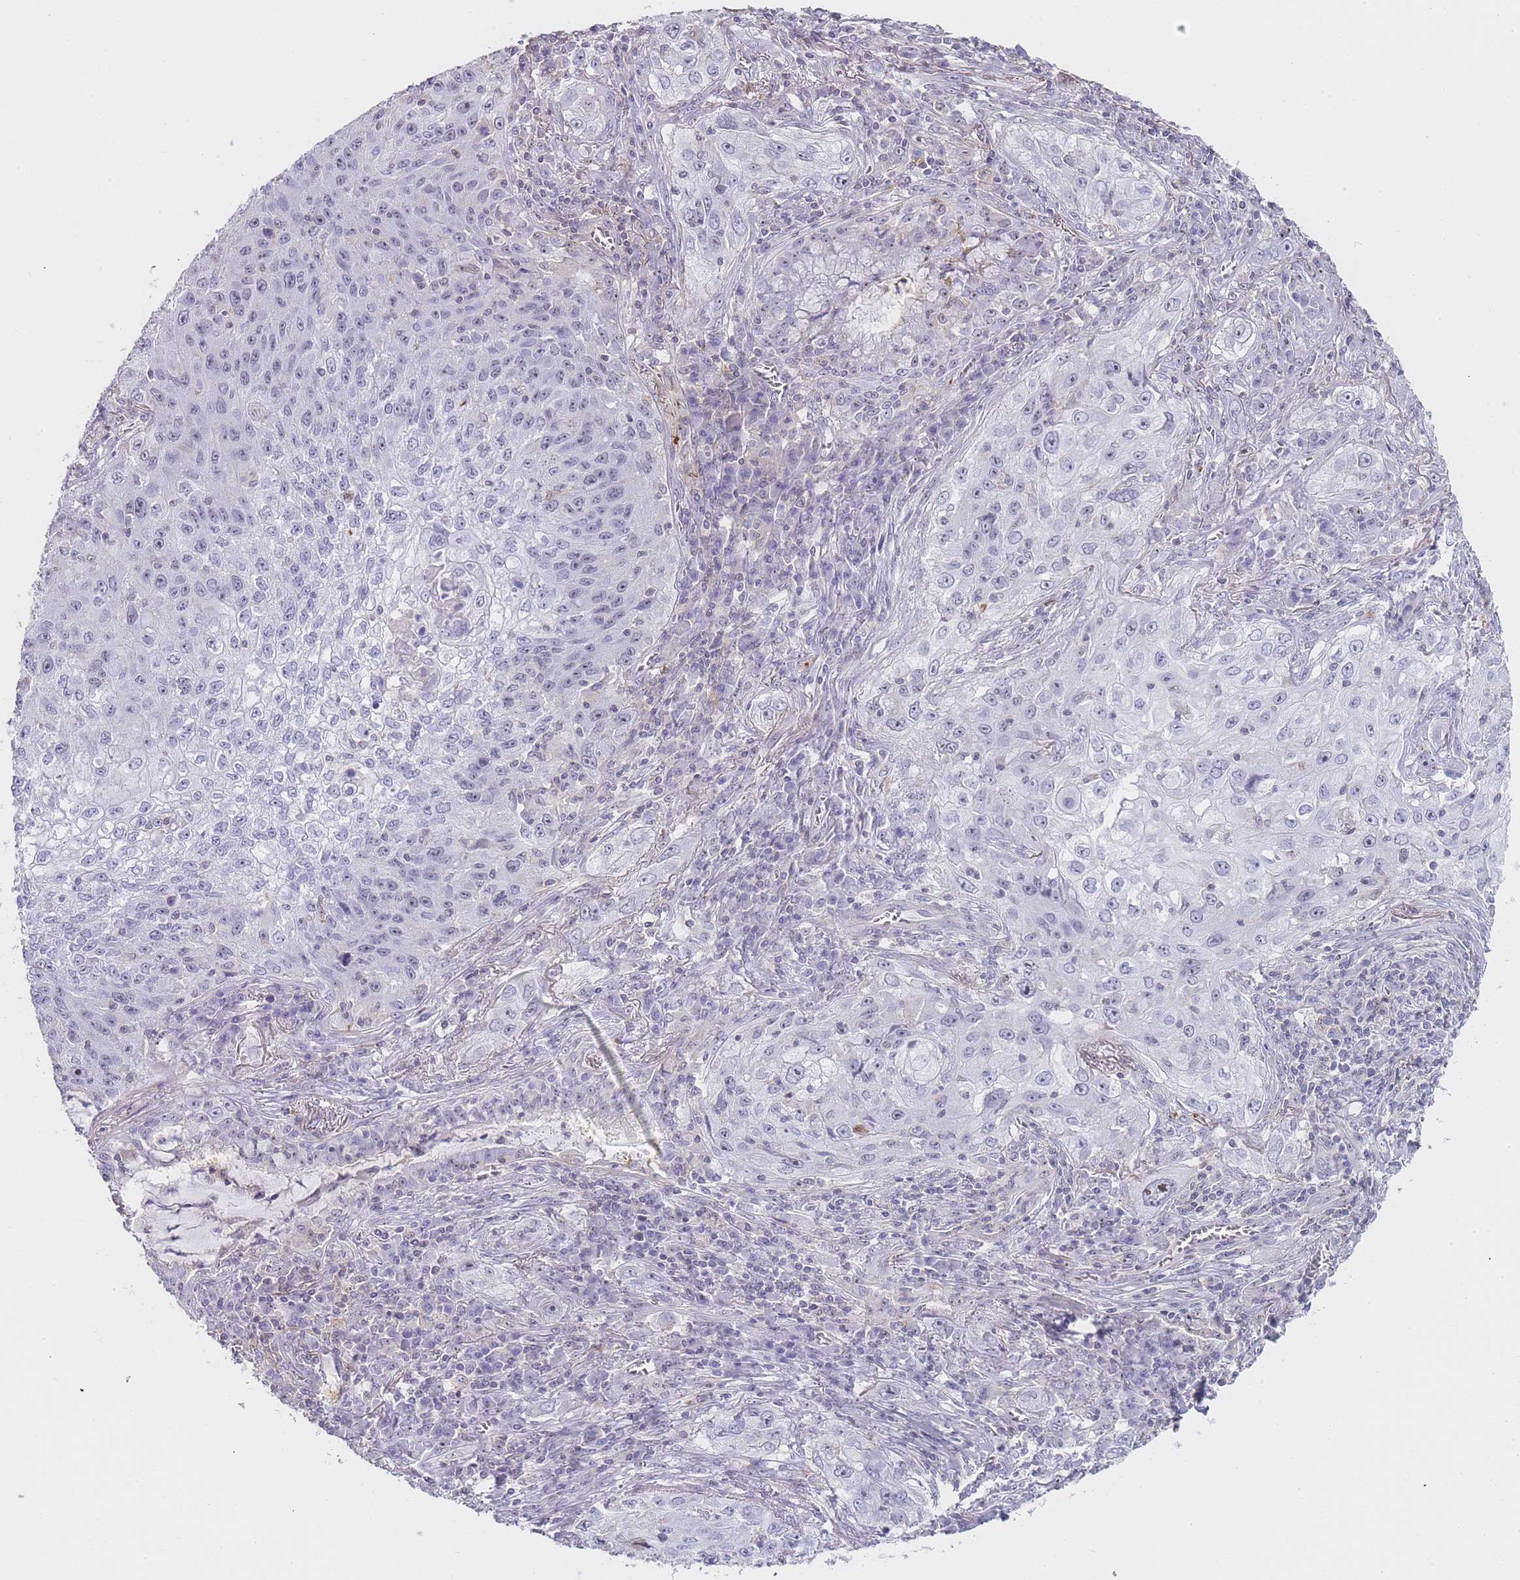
{"staining": {"intensity": "negative", "quantity": "none", "location": "none"}, "tissue": "lung cancer", "cell_type": "Tumor cells", "image_type": "cancer", "snomed": [{"axis": "morphology", "description": "Squamous cell carcinoma, NOS"}, {"axis": "topography", "description": "Lung"}], "caption": "Immunohistochemistry histopathology image of neoplastic tissue: lung cancer (squamous cell carcinoma) stained with DAB (3,3'-diaminobenzidine) demonstrates no significant protein staining in tumor cells.", "gene": "NOP14", "patient": {"sex": "female", "age": 69}}